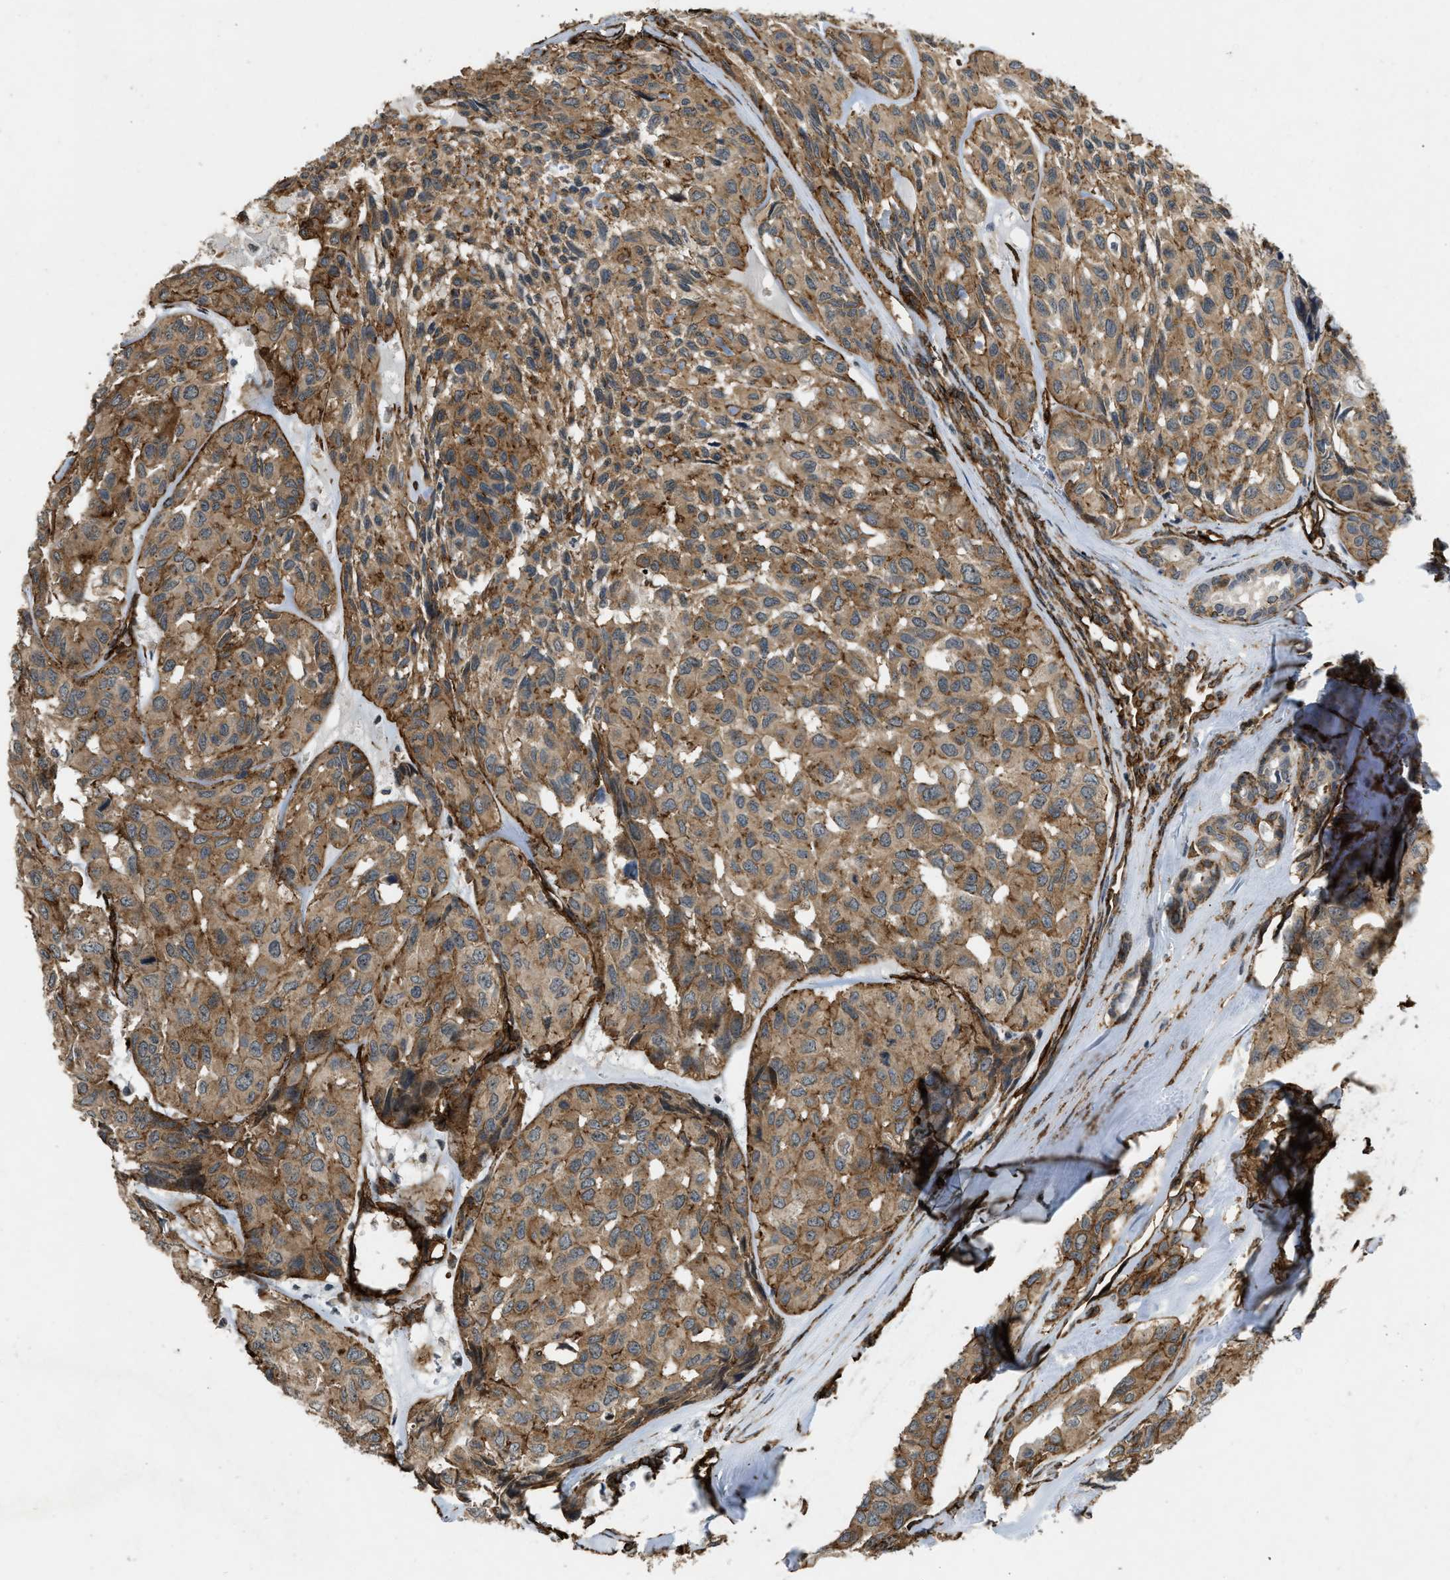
{"staining": {"intensity": "moderate", "quantity": ">75%", "location": "cytoplasmic/membranous"}, "tissue": "head and neck cancer", "cell_type": "Tumor cells", "image_type": "cancer", "snomed": [{"axis": "morphology", "description": "Adenocarcinoma, NOS"}, {"axis": "topography", "description": "Salivary gland, NOS"}, {"axis": "topography", "description": "Head-Neck"}], "caption": "Human adenocarcinoma (head and neck) stained with a brown dye reveals moderate cytoplasmic/membranous positive staining in about >75% of tumor cells.", "gene": "NMB", "patient": {"sex": "female", "age": 76}}